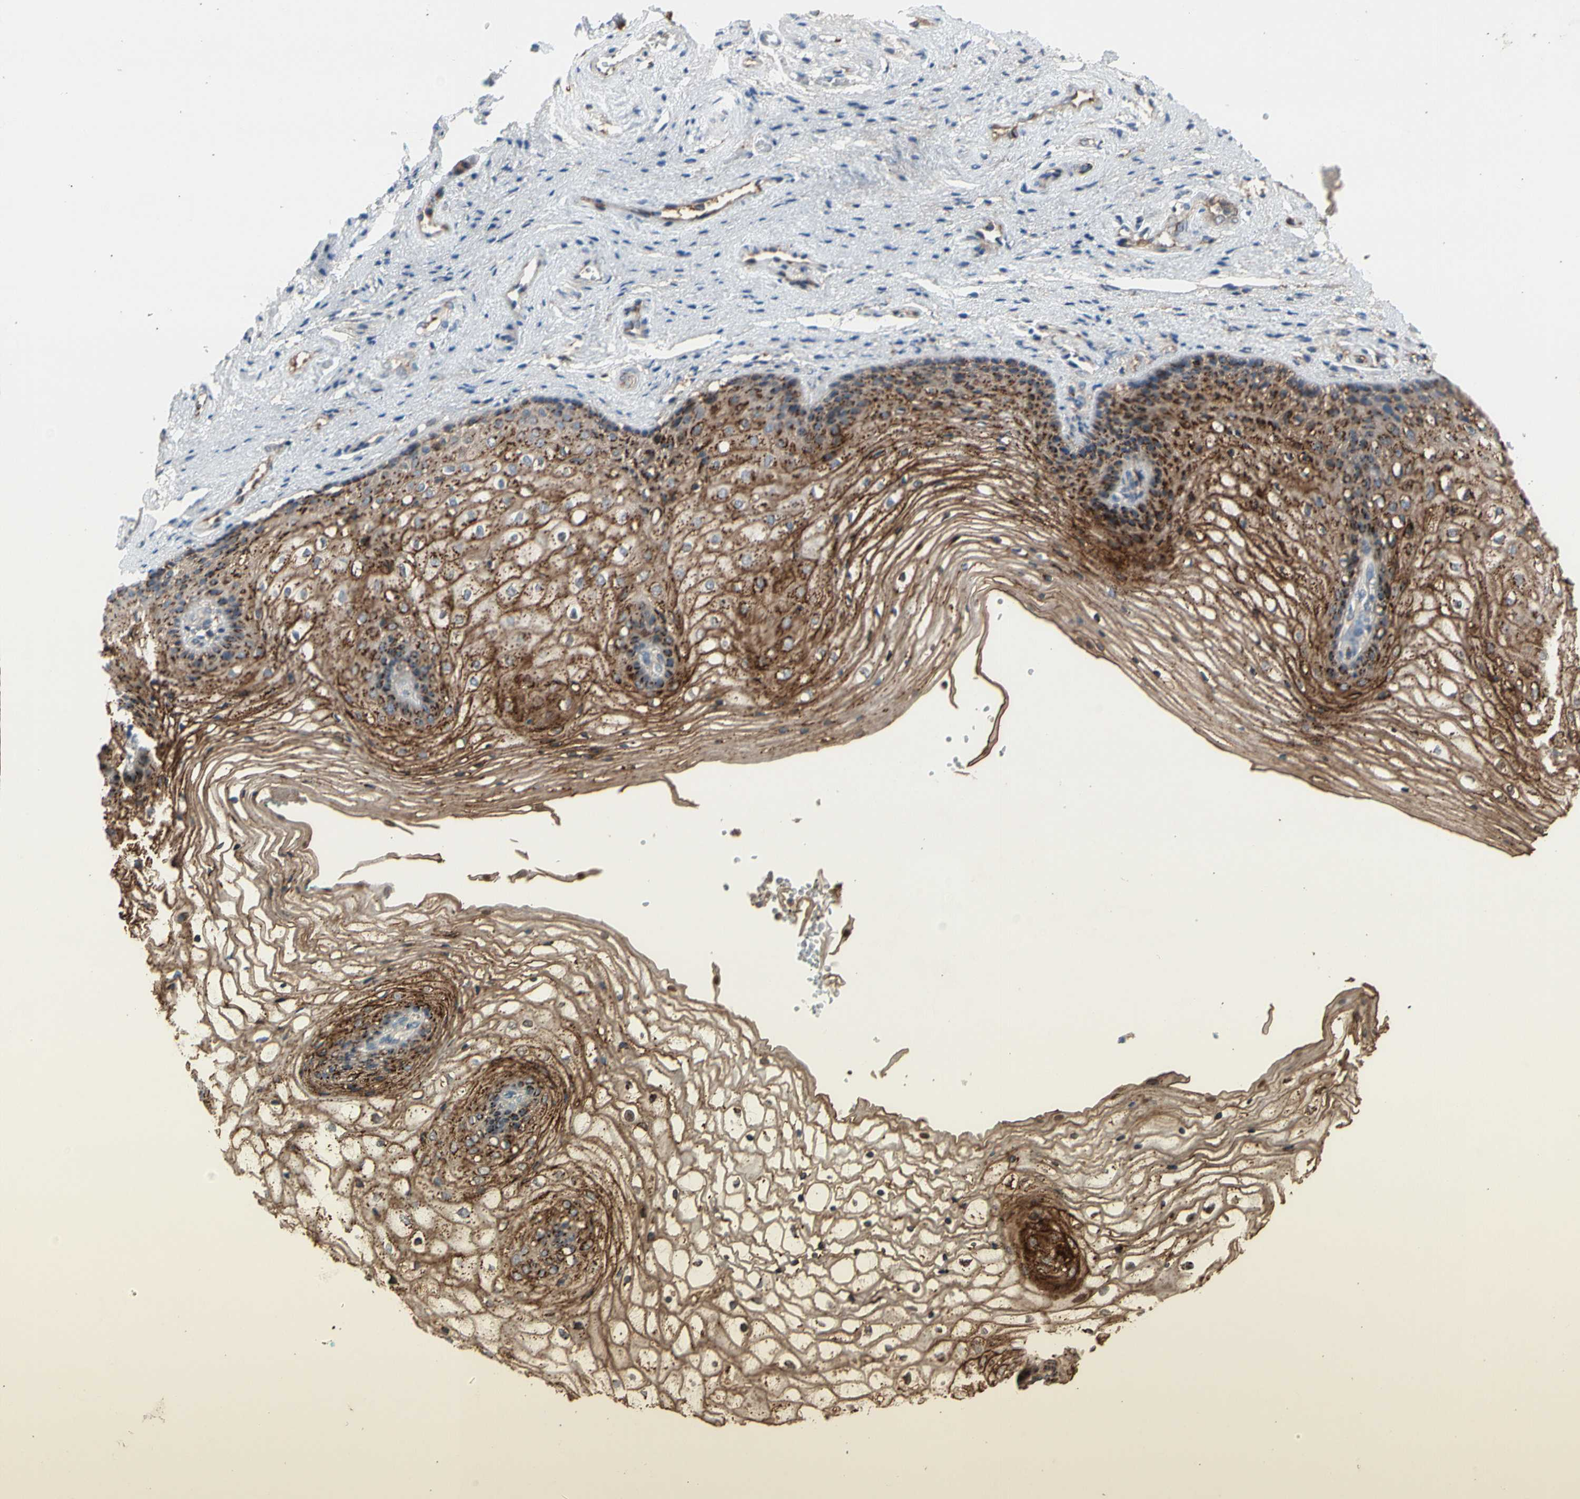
{"staining": {"intensity": "moderate", "quantity": ">75%", "location": "cytoplasmic/membranous"}, "tissue": "vagina", "cell_type": "Squamous epithelial cells", "image_type": "normal", "snomed": [{"axis": "morphology", "description": "Normal tissue, NOS"}, {"axis": "topography", "description": "Vagina"}], "caption": "Protein analysis of benign vagina exhibits moderate cytoplasmic/membranous expression in approximately >75% of squamous epithelial cells.", "gene": "GALNT5", "patient": {"sex": "female", "age": 34}}